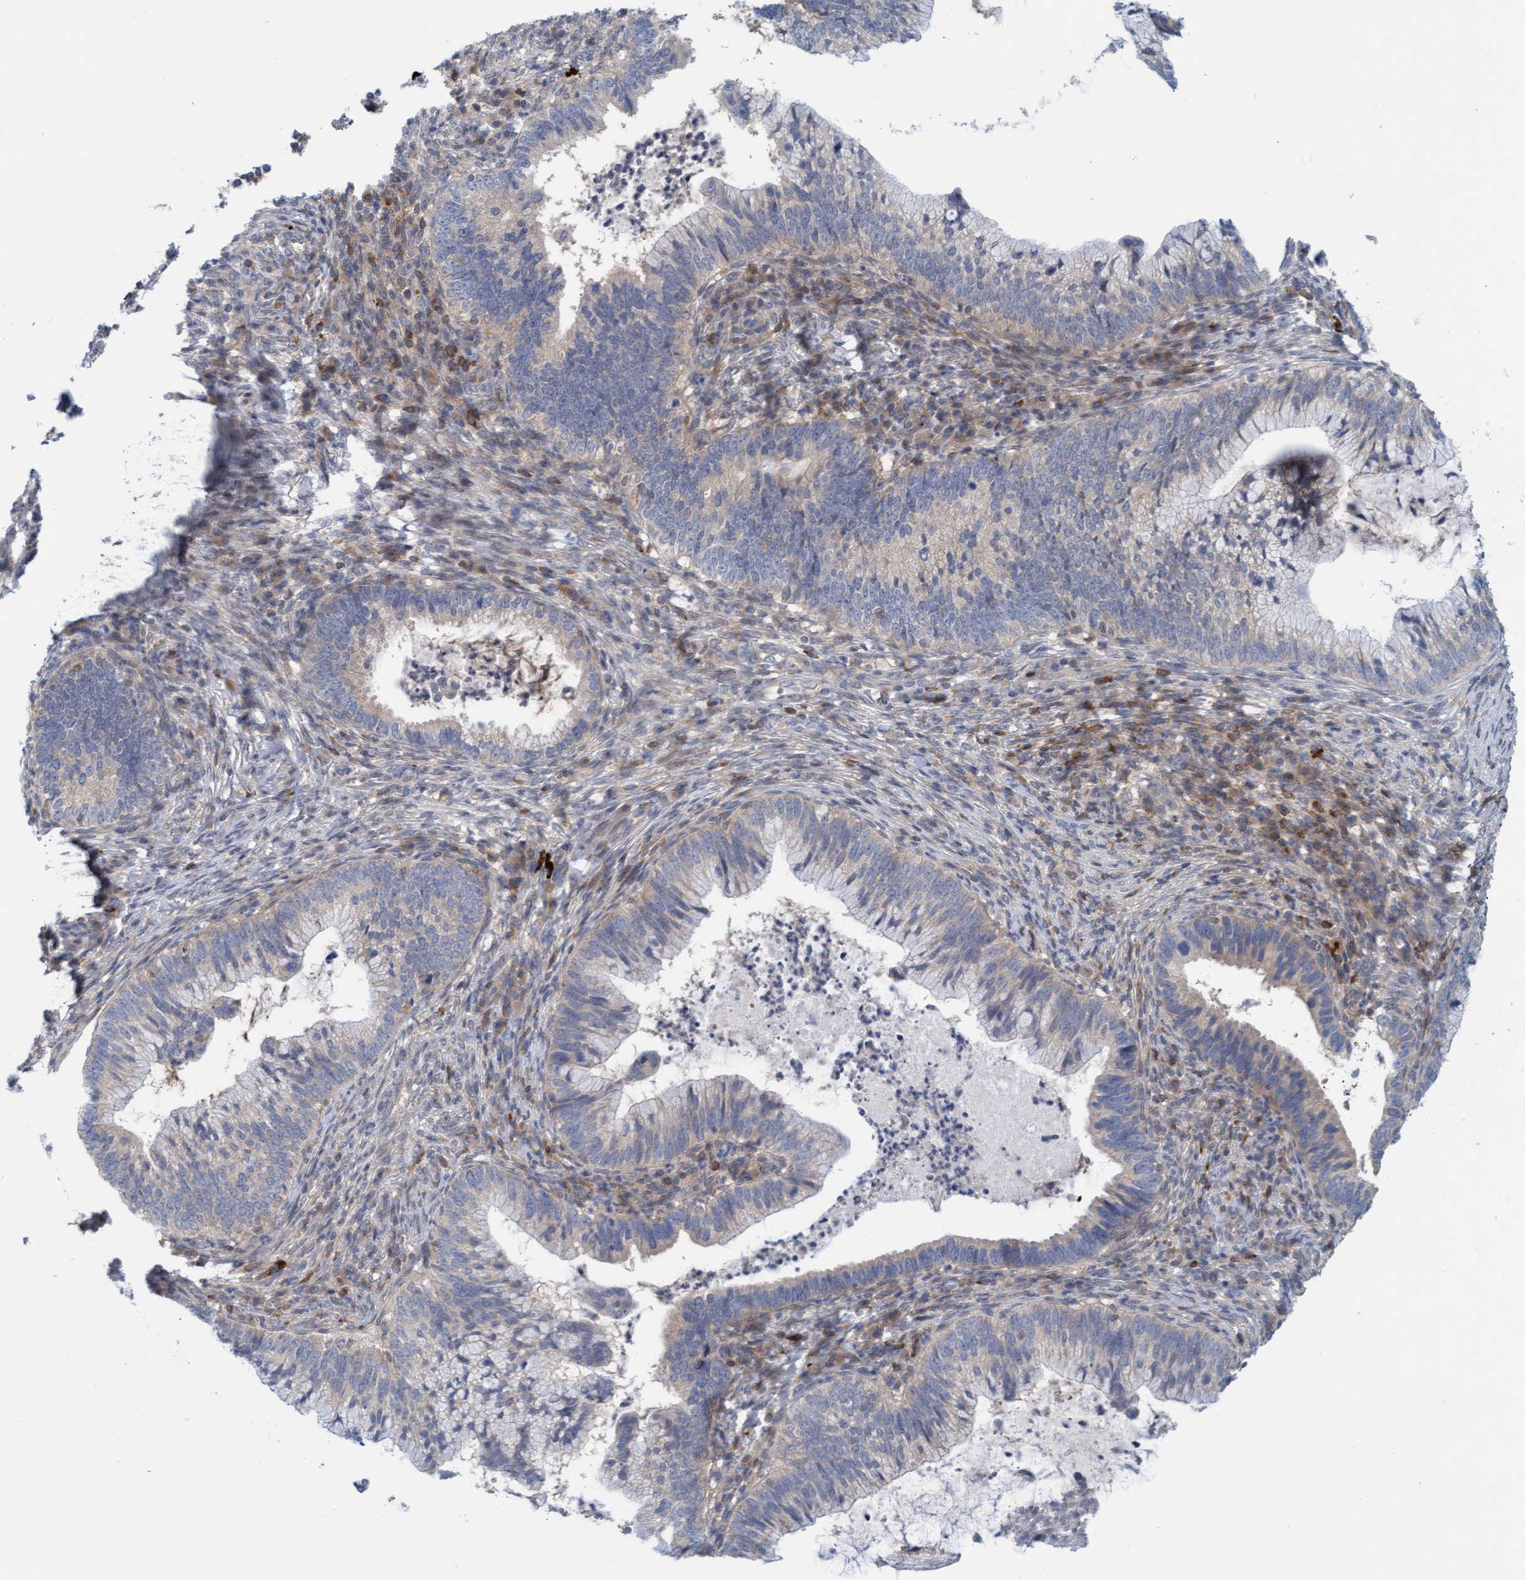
{"staining": {"intensity": "weak", "quantity": "<25%", "location": "cytoplasmic/membranous"}, "tissue": "cervical cancer", "cell_type": "Tumor cells", "image_type": "cancer", "snomed": [{"axis": "morphology", "description": "Adenocarcinoma, NOS"}, {"axis": "topography", "description": "Cervix"}], "caption": "Cervical adenocarcinoma stained for a protein using immunohistochemistry (IHC) displays no staining tumor cells.", "gene": "KLHL25", "patient": {"sex": "female", "age": 36}}